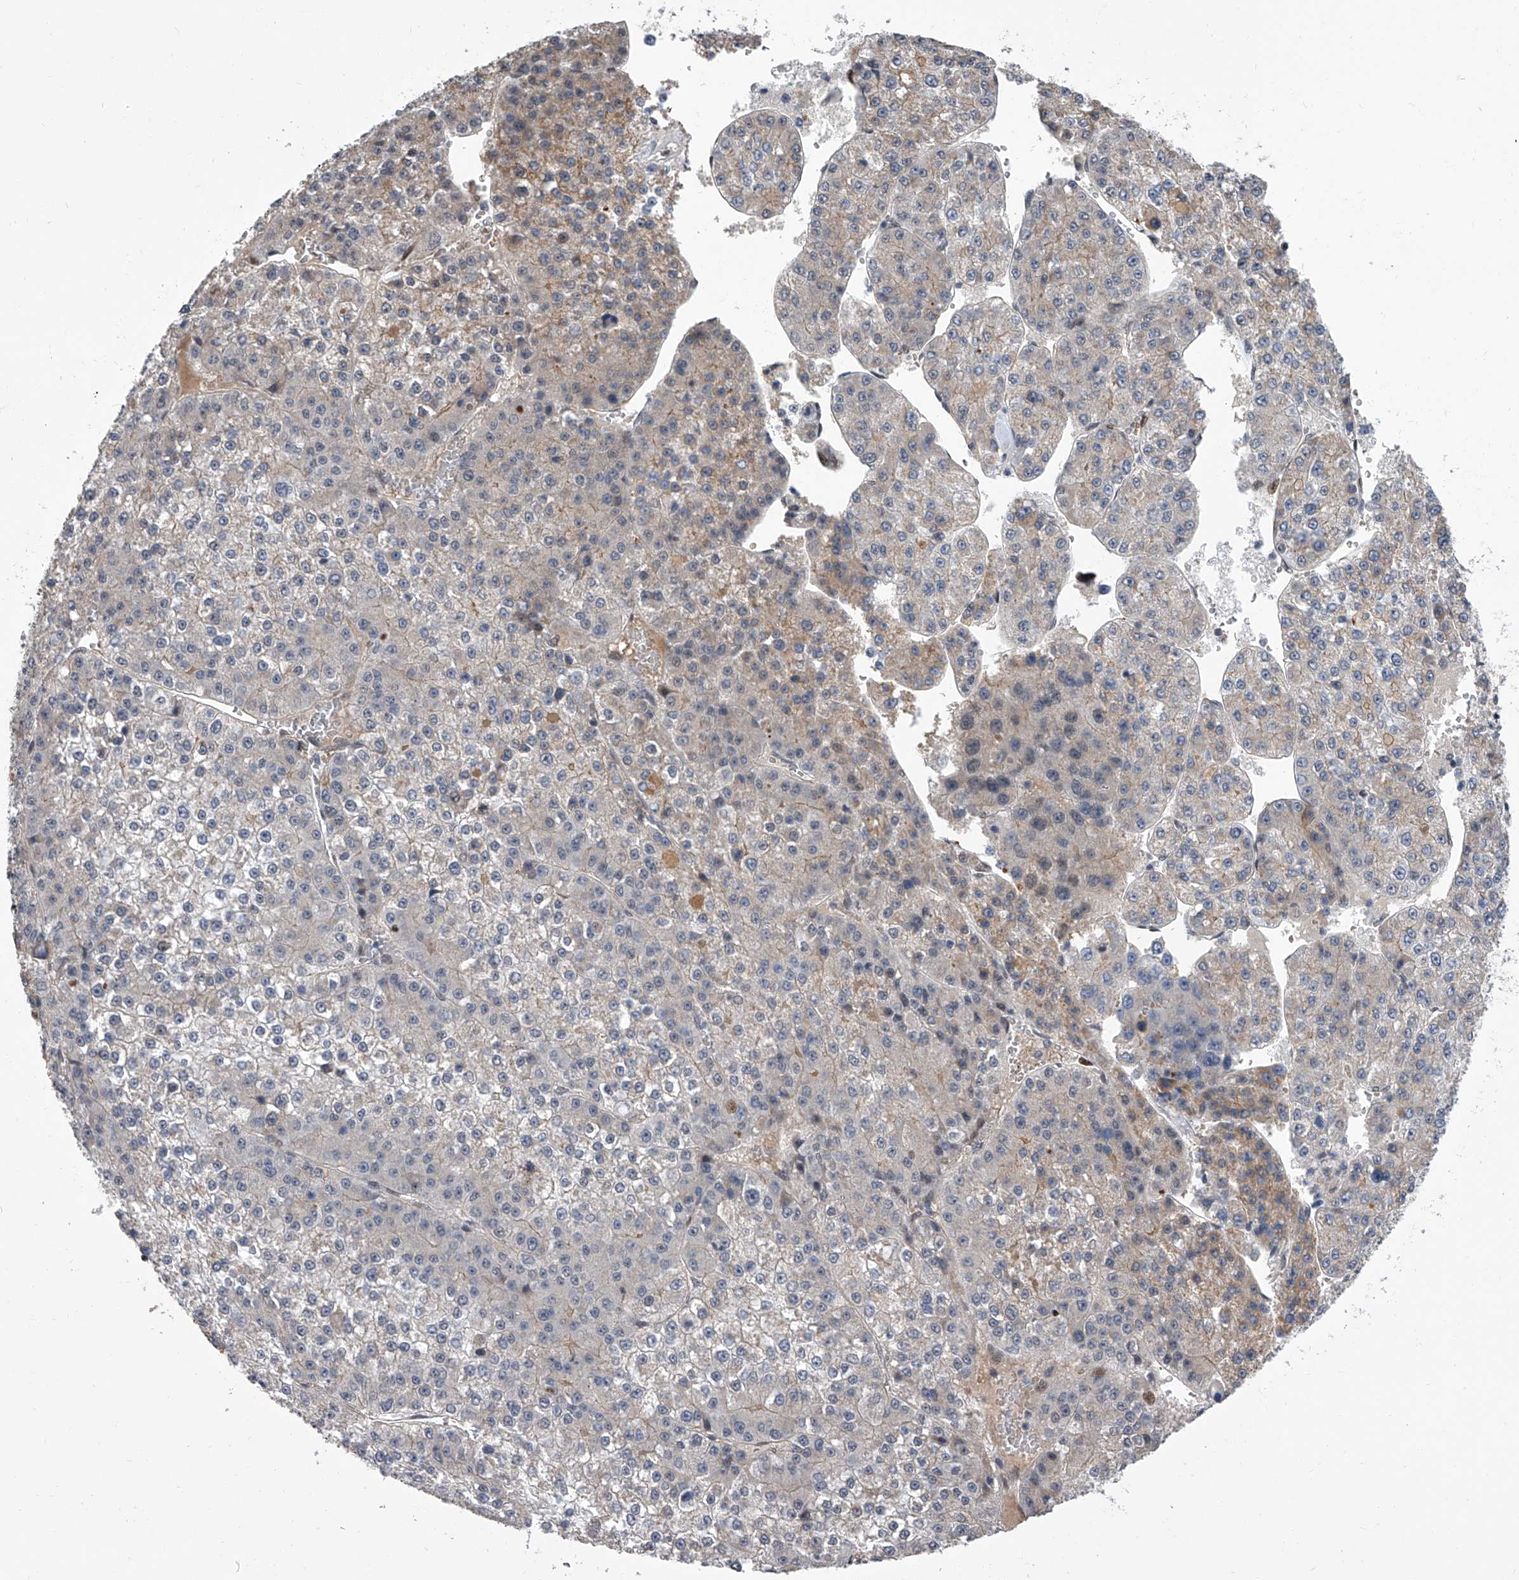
{"staining": {"intensity": "weak", "quantity": "<25%", "location": "cytoplasmic/membranous"}, "tissue": "liver cancer", "cell_type": "Tumor cells", "image_type": "cancer", "snomed": [{"axis": "morphology", "description": "Carcinoma, Hepatocellular, NOS"}, {"axis": "topography", "description": "Liver"}], "caption": "This photomicrograph is of liver cancer stained with IHC to label a protein in brown with the nuclei are counter-stained blue. There is no expression in tumor cells. (Immunohistochemistry (ihc), brightfield microscopy, high magnification).", "gene": "ZNF426", "patient": {"sex": "female", "age": 73}}